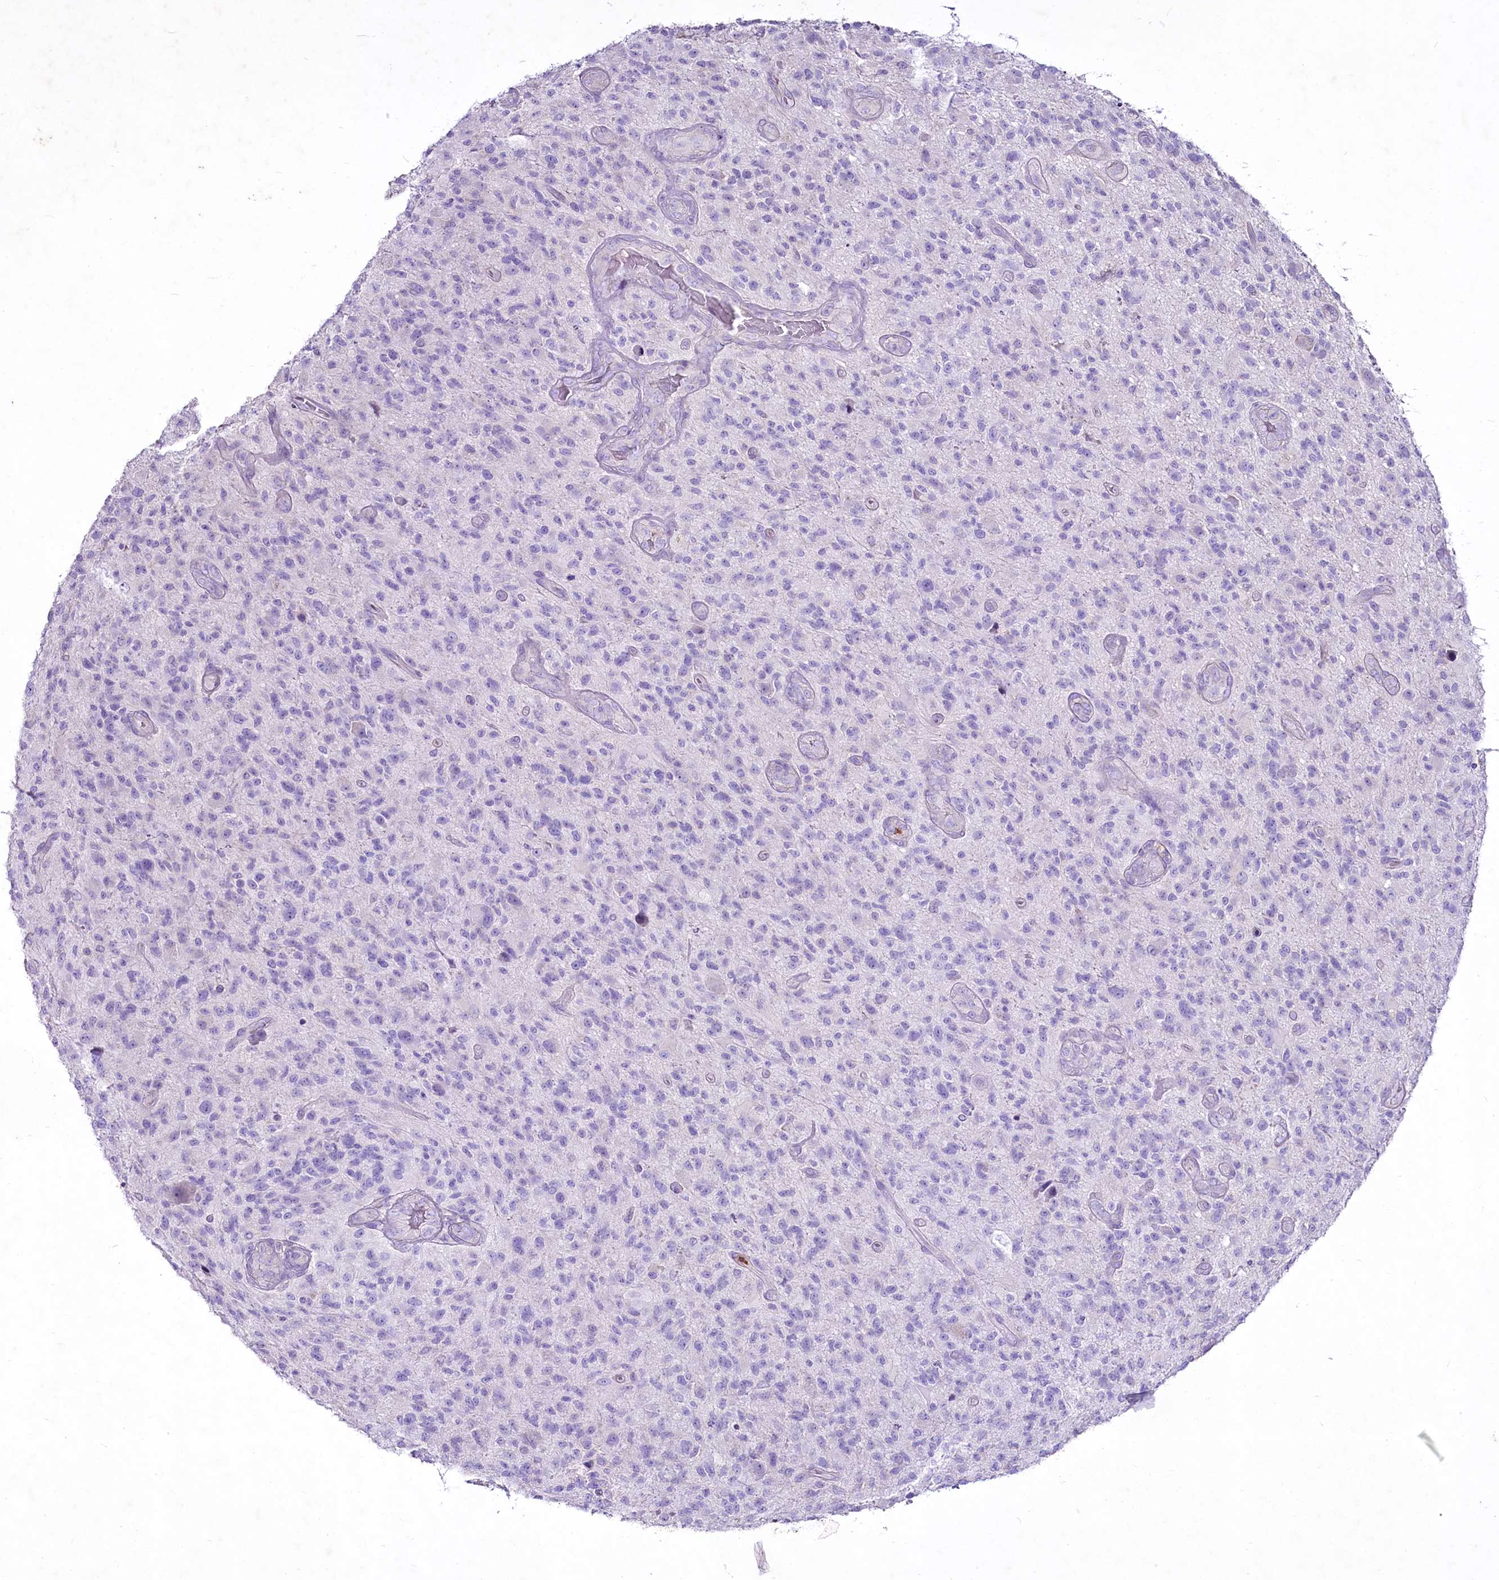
{"staining": {"intensity": "negative", "quantity": "none", "location": "none"}, "tissue": "glioma", "cell_type": "Tumor cells", "image_type": "cancer", "snomed": [{"axis": "morphology", "description": "Glioma, malignant, High grade"}, {"axis": "topography", "description": "Brain"}], "caption": "There is no significant expression in tumor cells of glioma.", "gene": "FAM209B", "patient": {"sex": "male", "age": 47}}